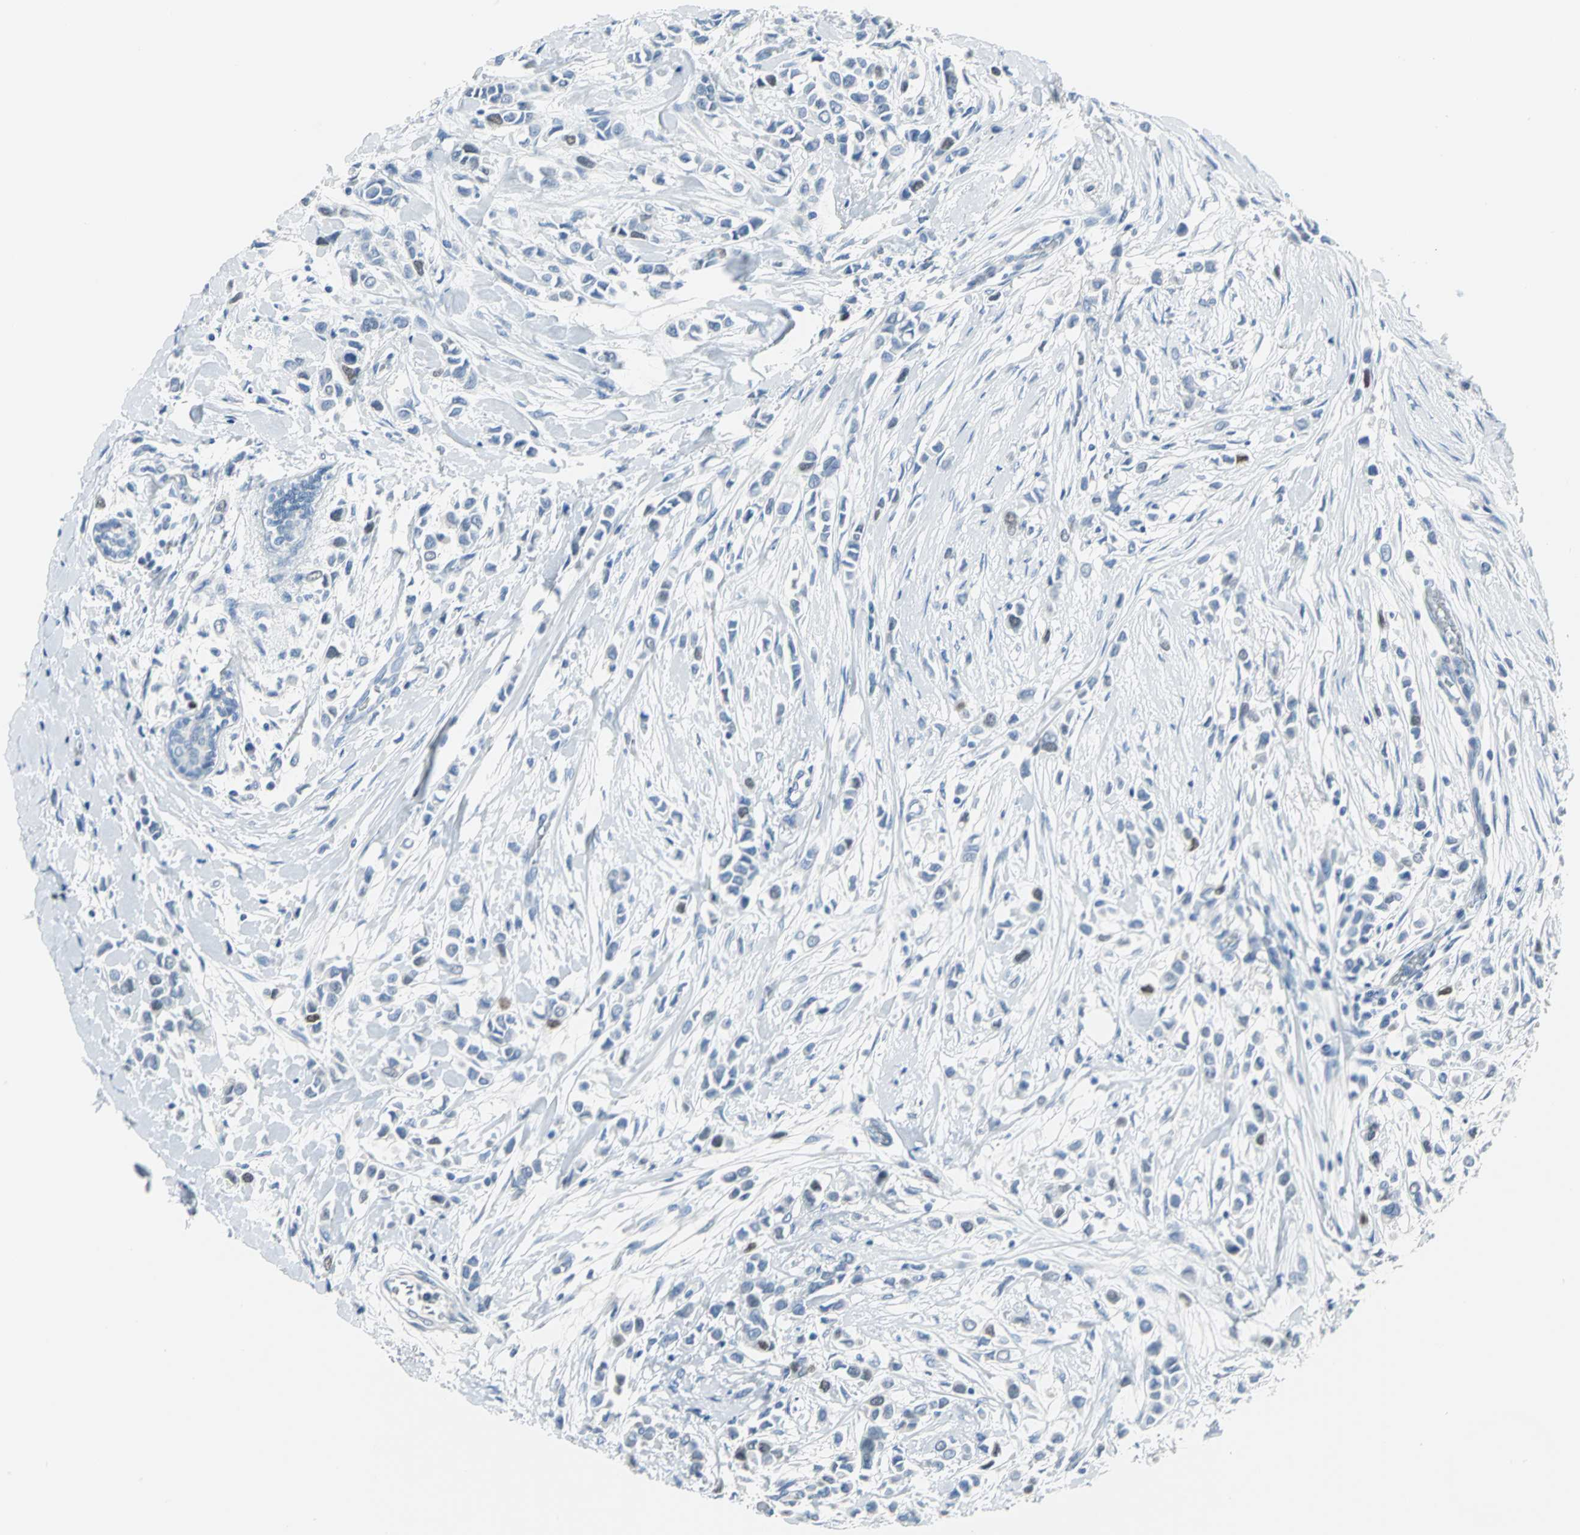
{"staining": {"intensity": "moderate", "quantity": "<25%", "location": "nuclear"}, "tissue": "breast cancer", "cell_type": "Tumor cells", "image_type": "cancer", "snomed": [{"axis": "morphology", "description": "Lobular carcinoma"}, {"axis": "topography", "description": "Breast"}], "caption": "Breast cancer tissue exhibits moderate nuclear positivity in about <25% of tumor cells", "gene": "MCM3", "patient": {"sex": "female", "age": 51}}